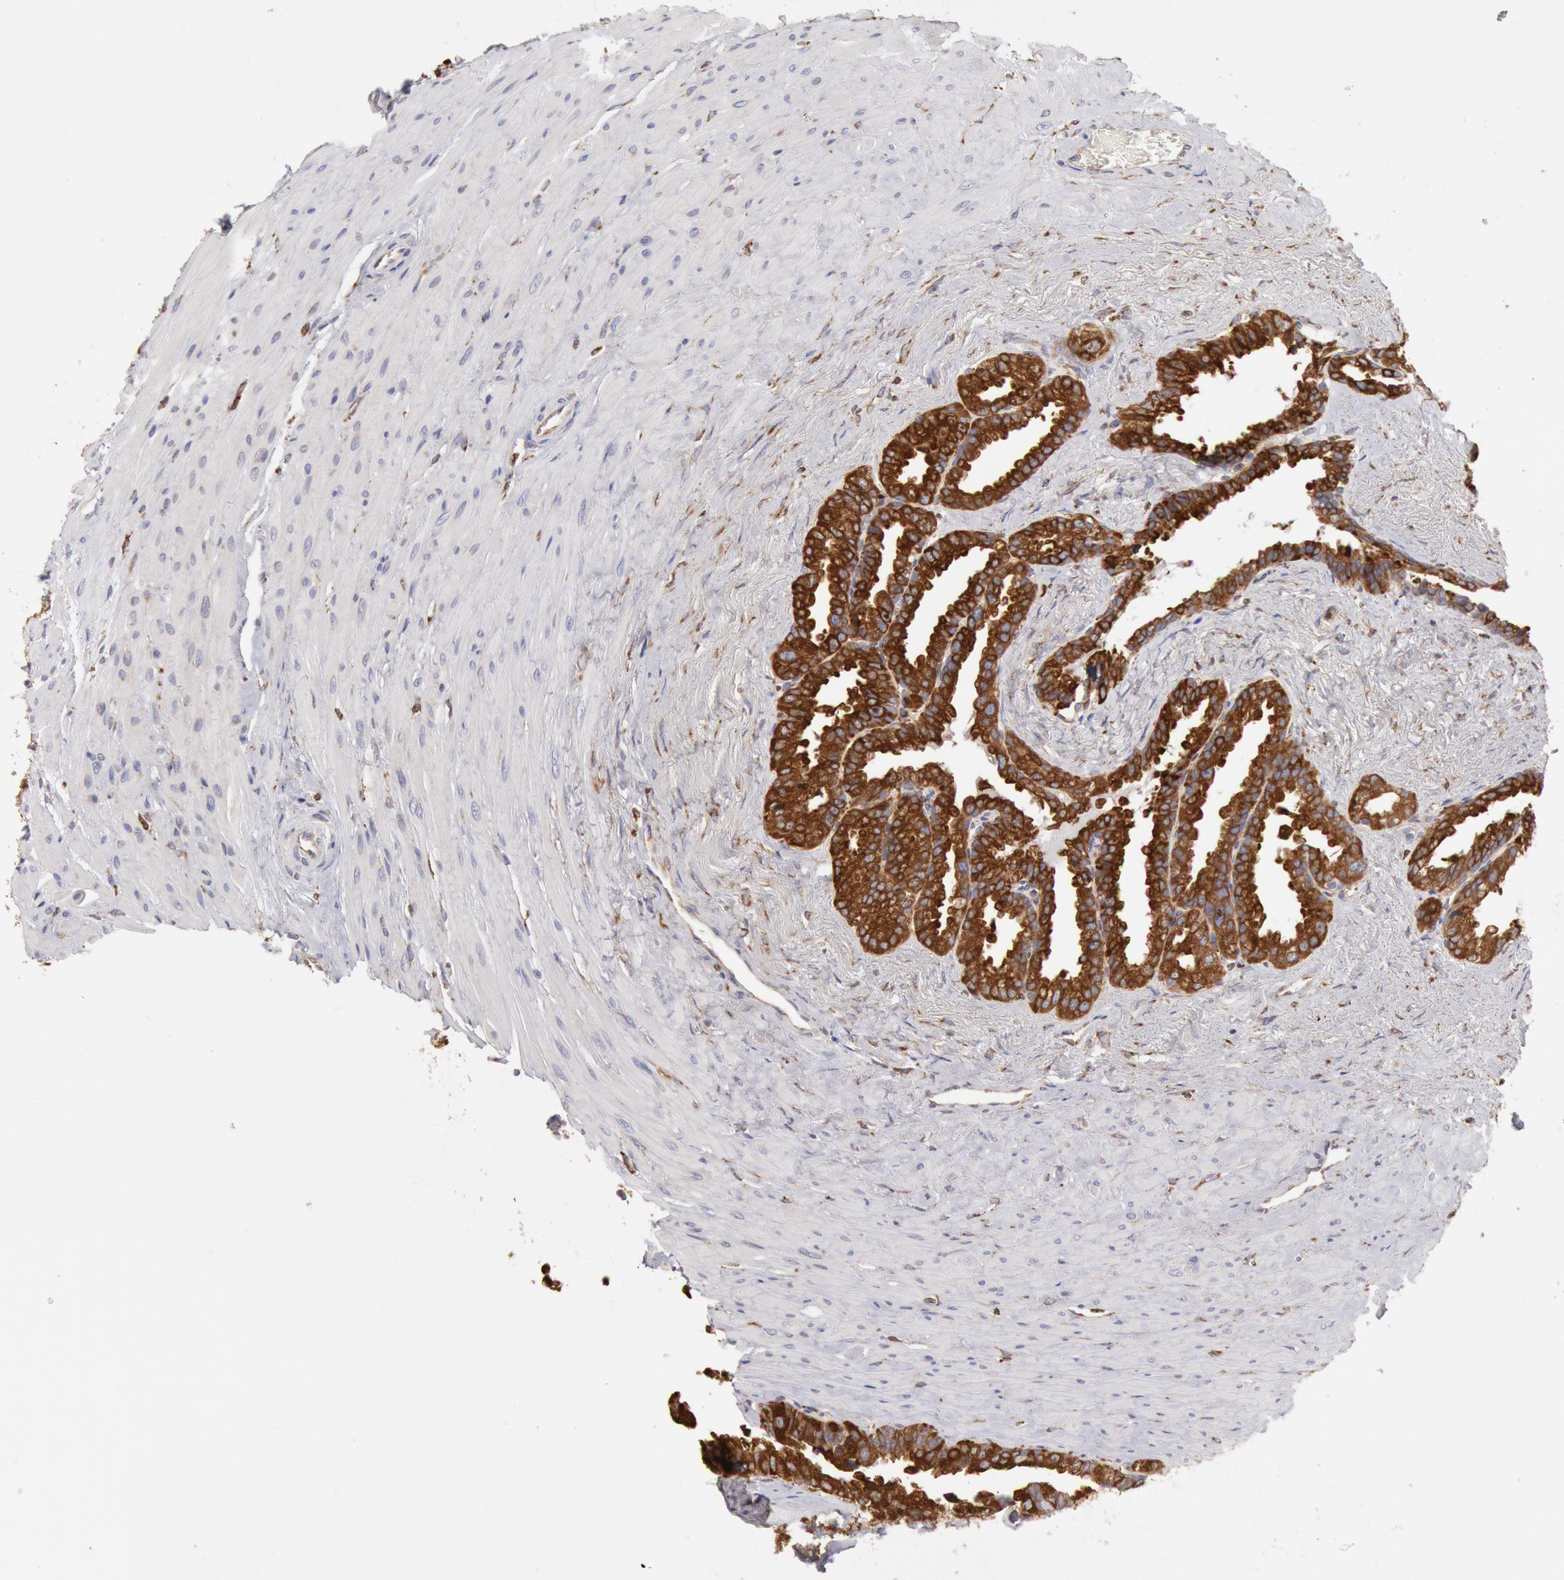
{"staining": {"intensity": "strong", "quantity": ">75%", "location": "cytoplasmic/membranous"}, "tissue": "seminal vesicle", "cell_type": "Glandular cells", "image_type": "normal", "snomed": [{"axis": "morphology", "description": "Normal tissue, NOS"}, {"axis": "topography", "description": "Prostate"}, {"axis": "topography", "description": "Seminal veicle"}], "caption": "Benign seminal vesicle displays strong cytoplasmic/membranous expression in about >75% of glandular cells.", "gene": "ERP44", "patient": {"sex": "male", "age": 63}}